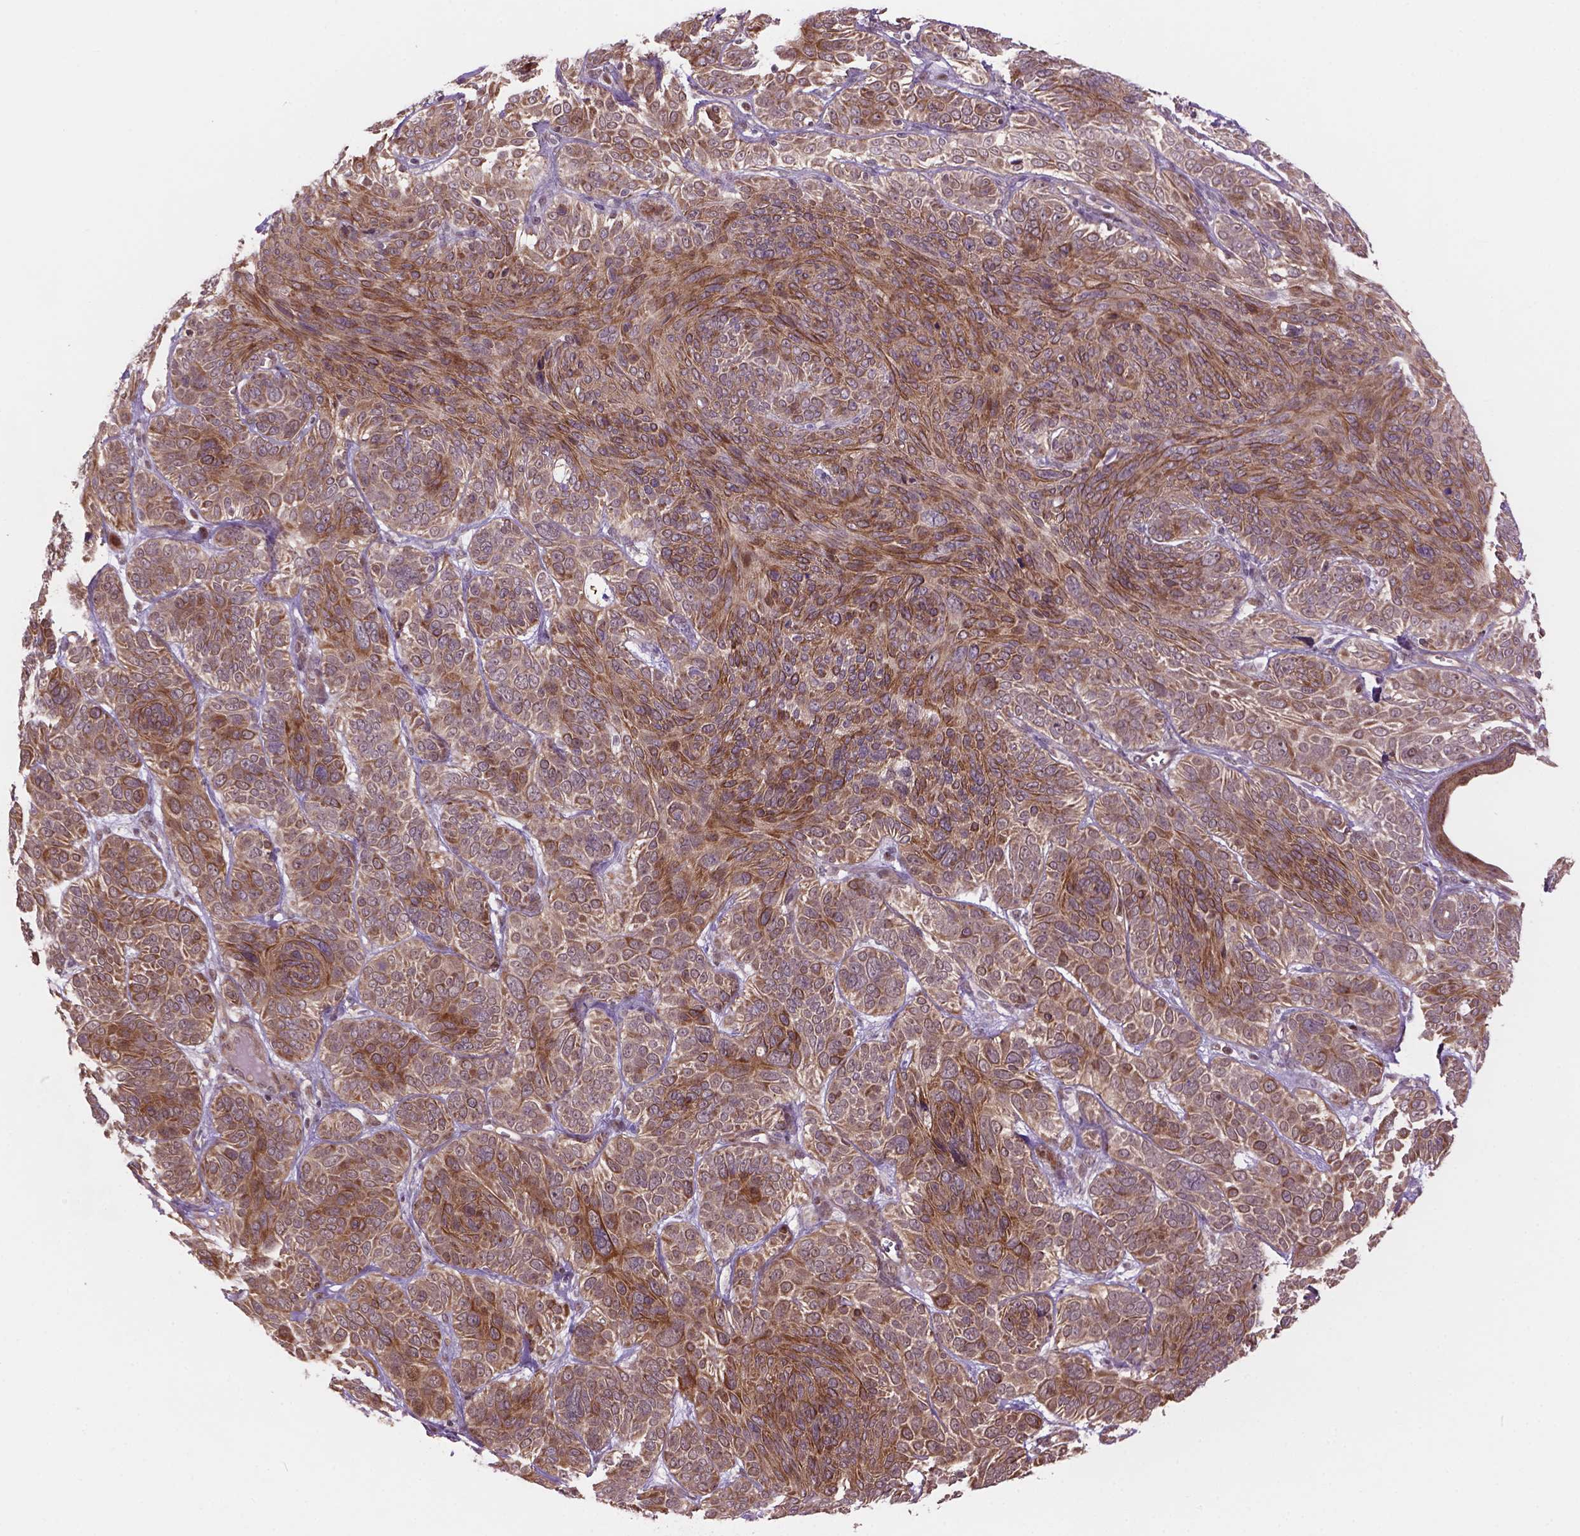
{"staining": {"intensity": "moderate", "quantity": "25%-75%", "location": "cytoplasmic/membranous,nuclear"}, "tissue": "skin cancer", "cell_type": "Tumor cells", "image_type": "cancer", "snomed": [{"axis": "morphology", "description": "Basal cell carcinoma"}, {"axis": "topography", "description": "Skin"}, {"axis": "topography", "description": "Skin of face"}], "caption": "About 25%-75% of tumor cells in human skin cancer (basal cell carcinoma) reveal moderate cytoplasmic/membranous and nuclear protein expression as visualized by brown immunohistochemical staining.", "gene": "PSMD11", "patient": {"sex": "male", "age": 73}}